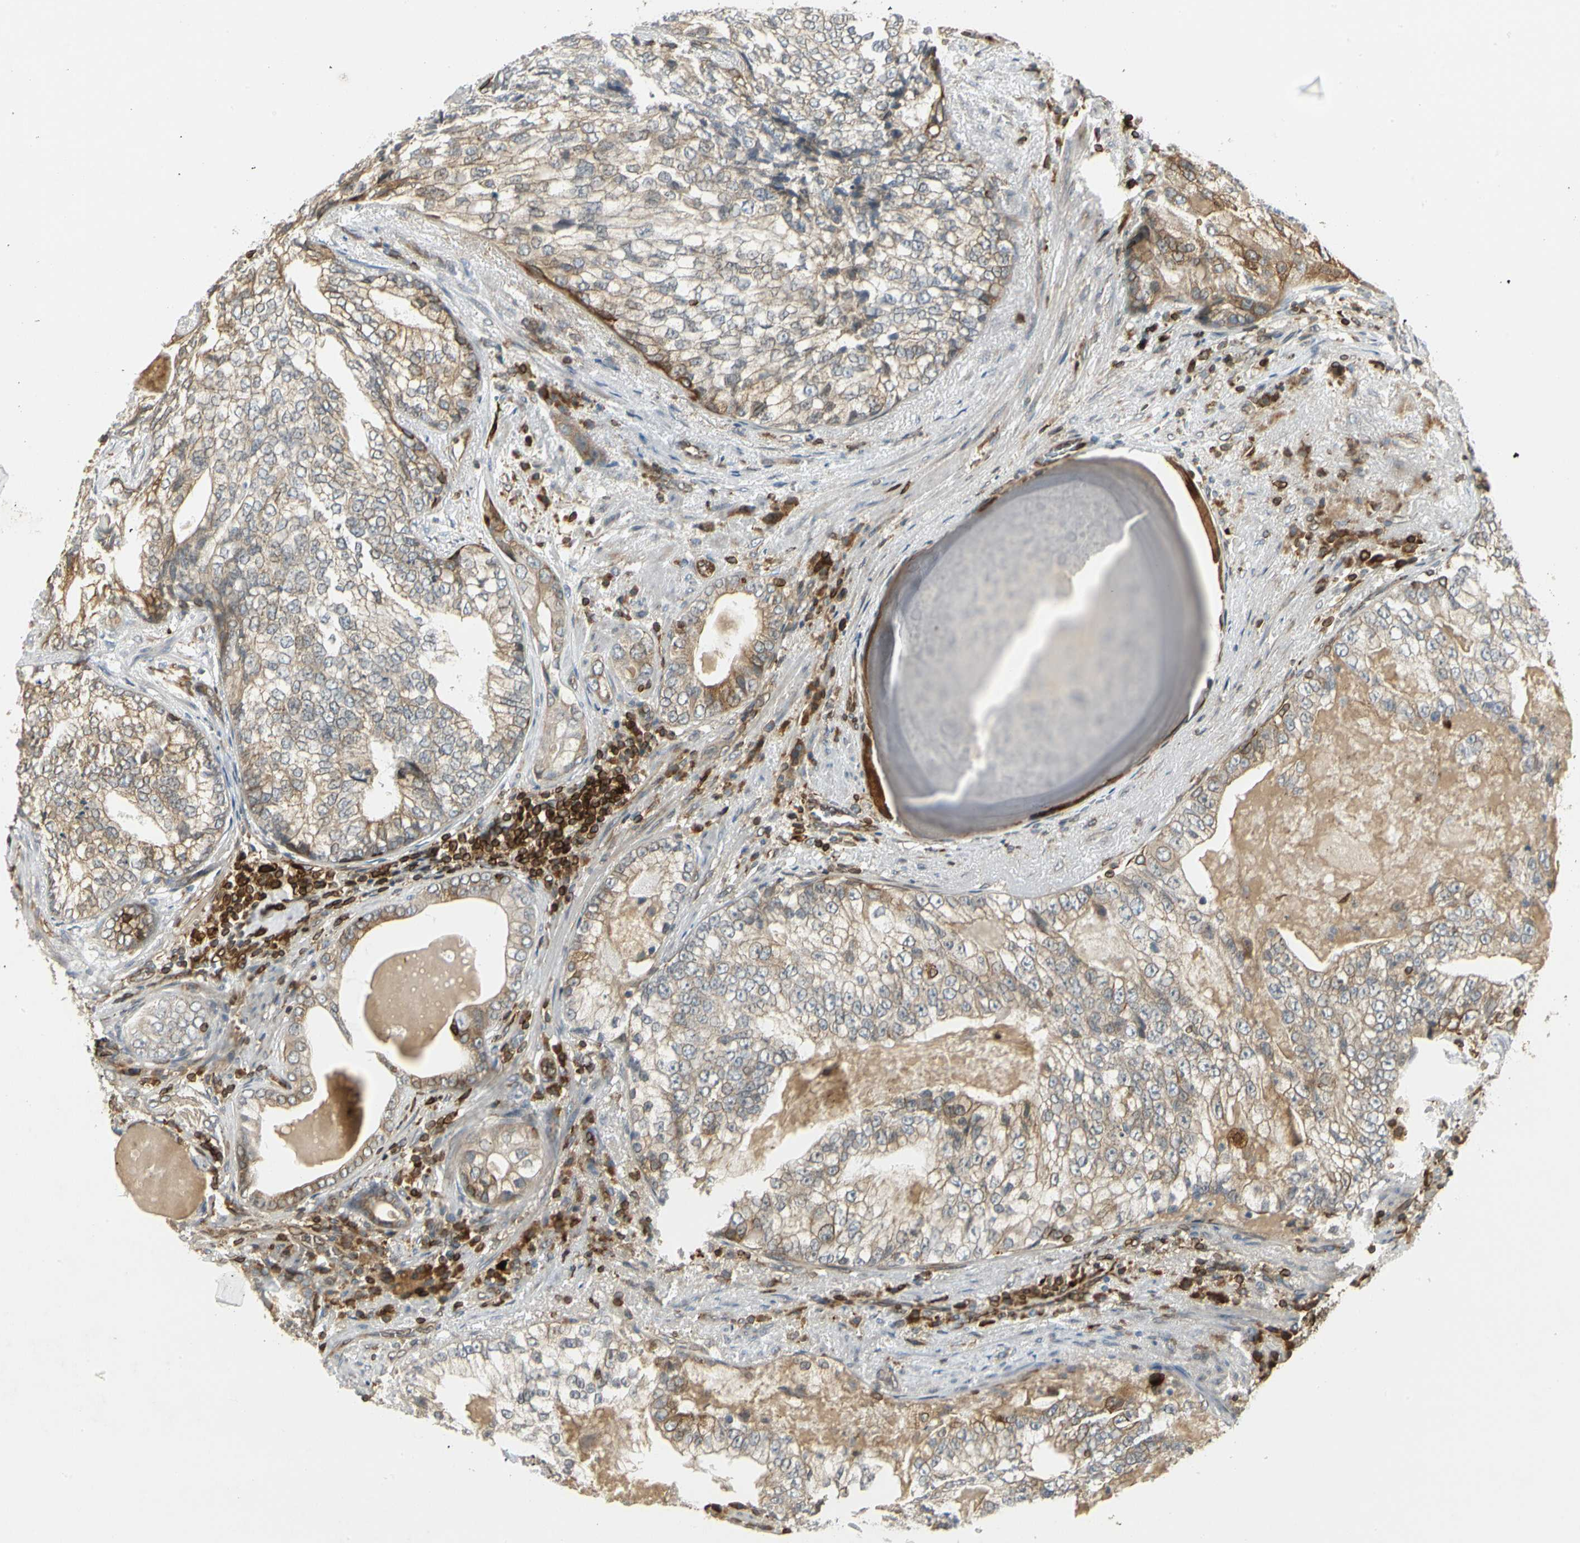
{"staining": {"intensity": "weak", "quantity": ">75%", "location": "cytoplasmic/membranous"}, "tissue": "prostate cancer", "cell_type": "Tumor cells", "image_type": "cancer", "snomed": [{"axis": "morphology", "description": "Adenocarcinoma, High grade"}, {"axis": "topography", "description": "Prostate"}], "caption": "Human prostate high-grade adenocarcinoma stained with a brown dye displays weak cytoplasmic/membranous positive staining in approximately >75% of tumor cells.", "gene": "TAPBP", "patient": {"sex": "male", "age": 66}}